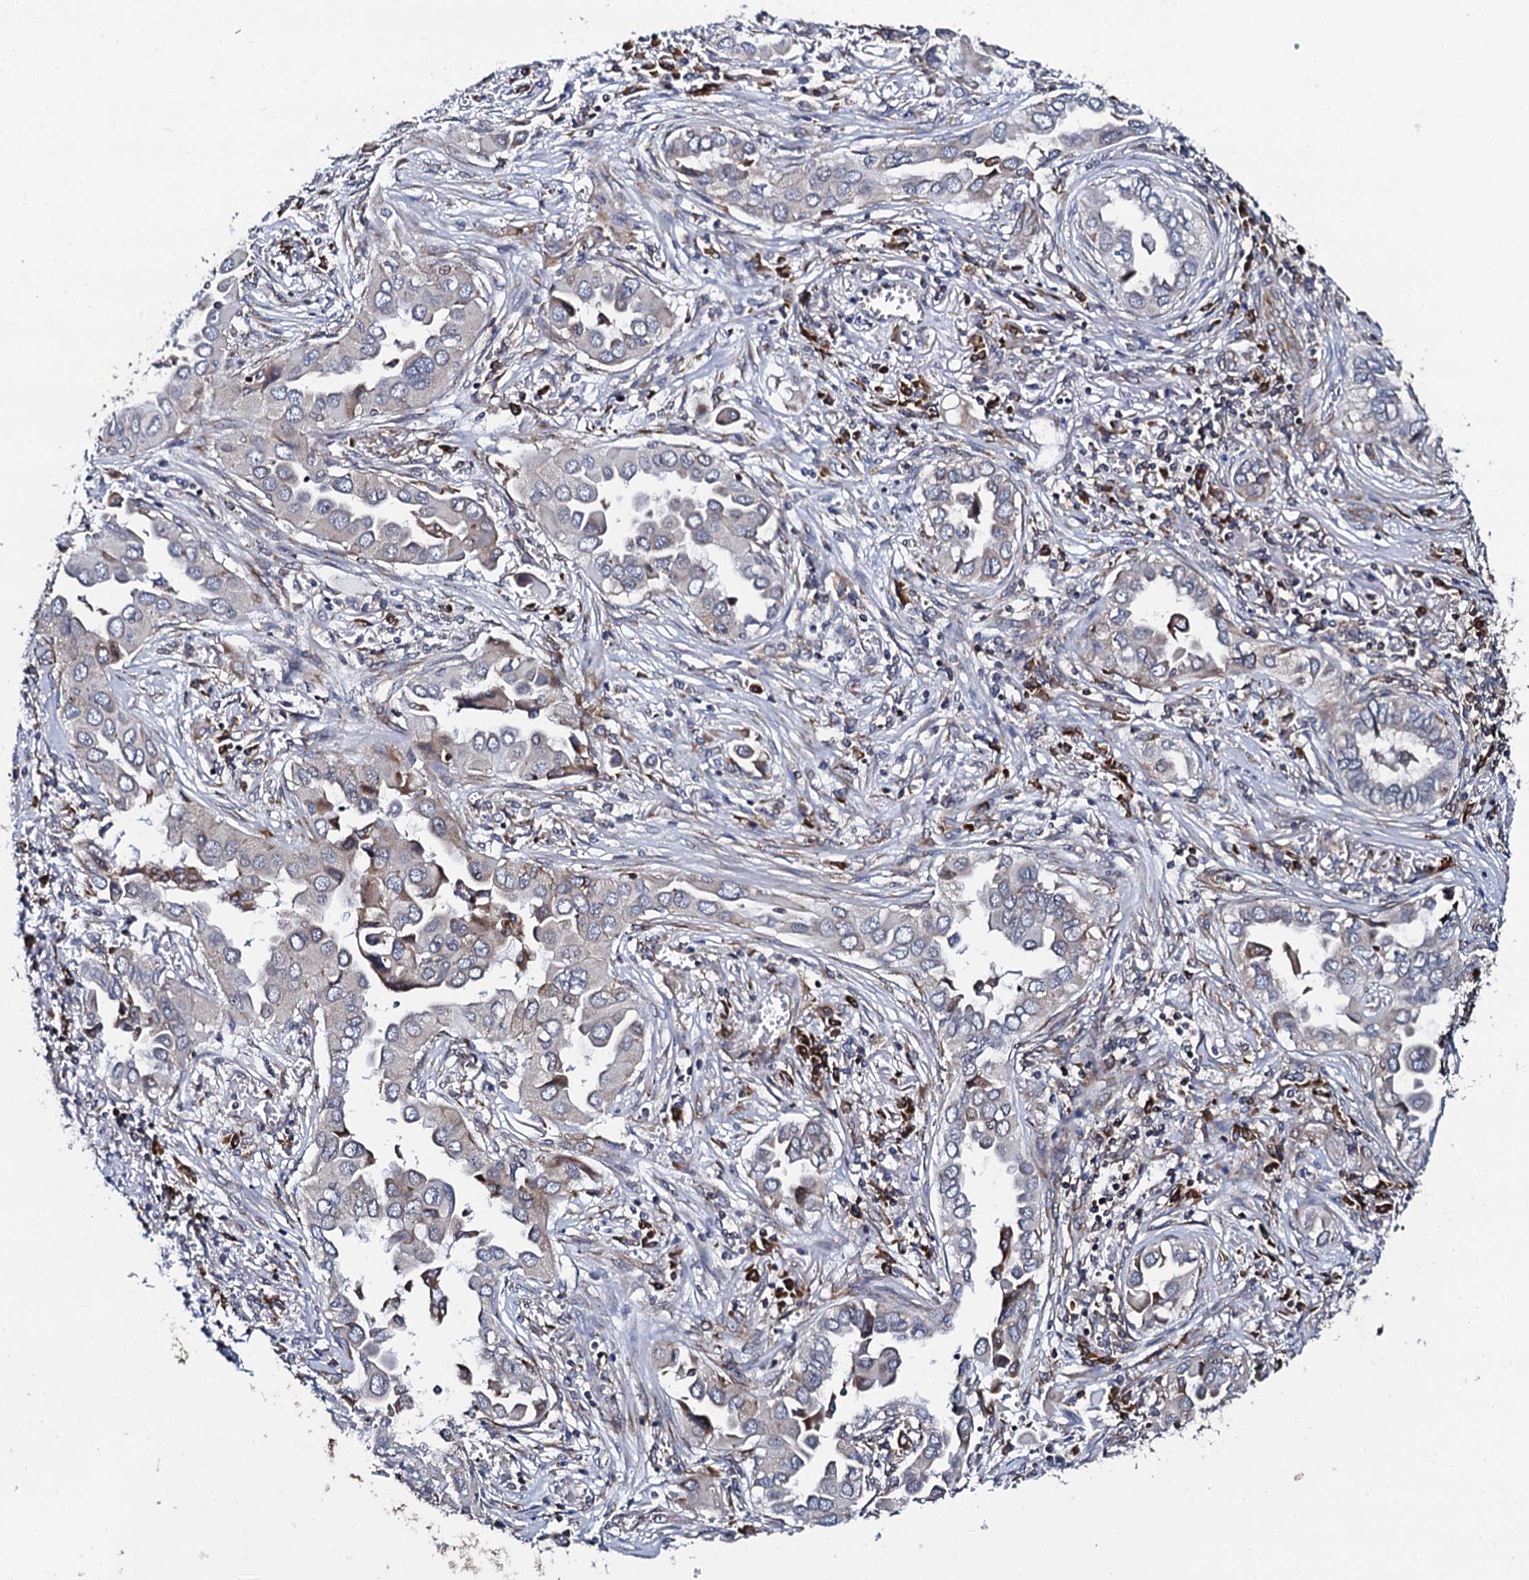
{"staining": {"intensity": "moderate", "quantity": "<25%", "location": "cytoplasmic/membranous"}, "tissue": "lung cancer", "cell_type": "Tumor cells", "image_type": "cancer", "snomed": [{"axis": "morphology", "description": "Adenocarcinoma, NOS"}, {"axis": "topography", "description": "Lung"}], "caption": "DAB (3,3'-diaminobenzidine) immunohistochemical staining of lung adenocarcinoma demonstrates moderate cytoplasmic/membranous protein expression in approximately <25% of tumor cells.", "gene": "SPTY2D1", "patient": {"sex": "female", "age": 76}}